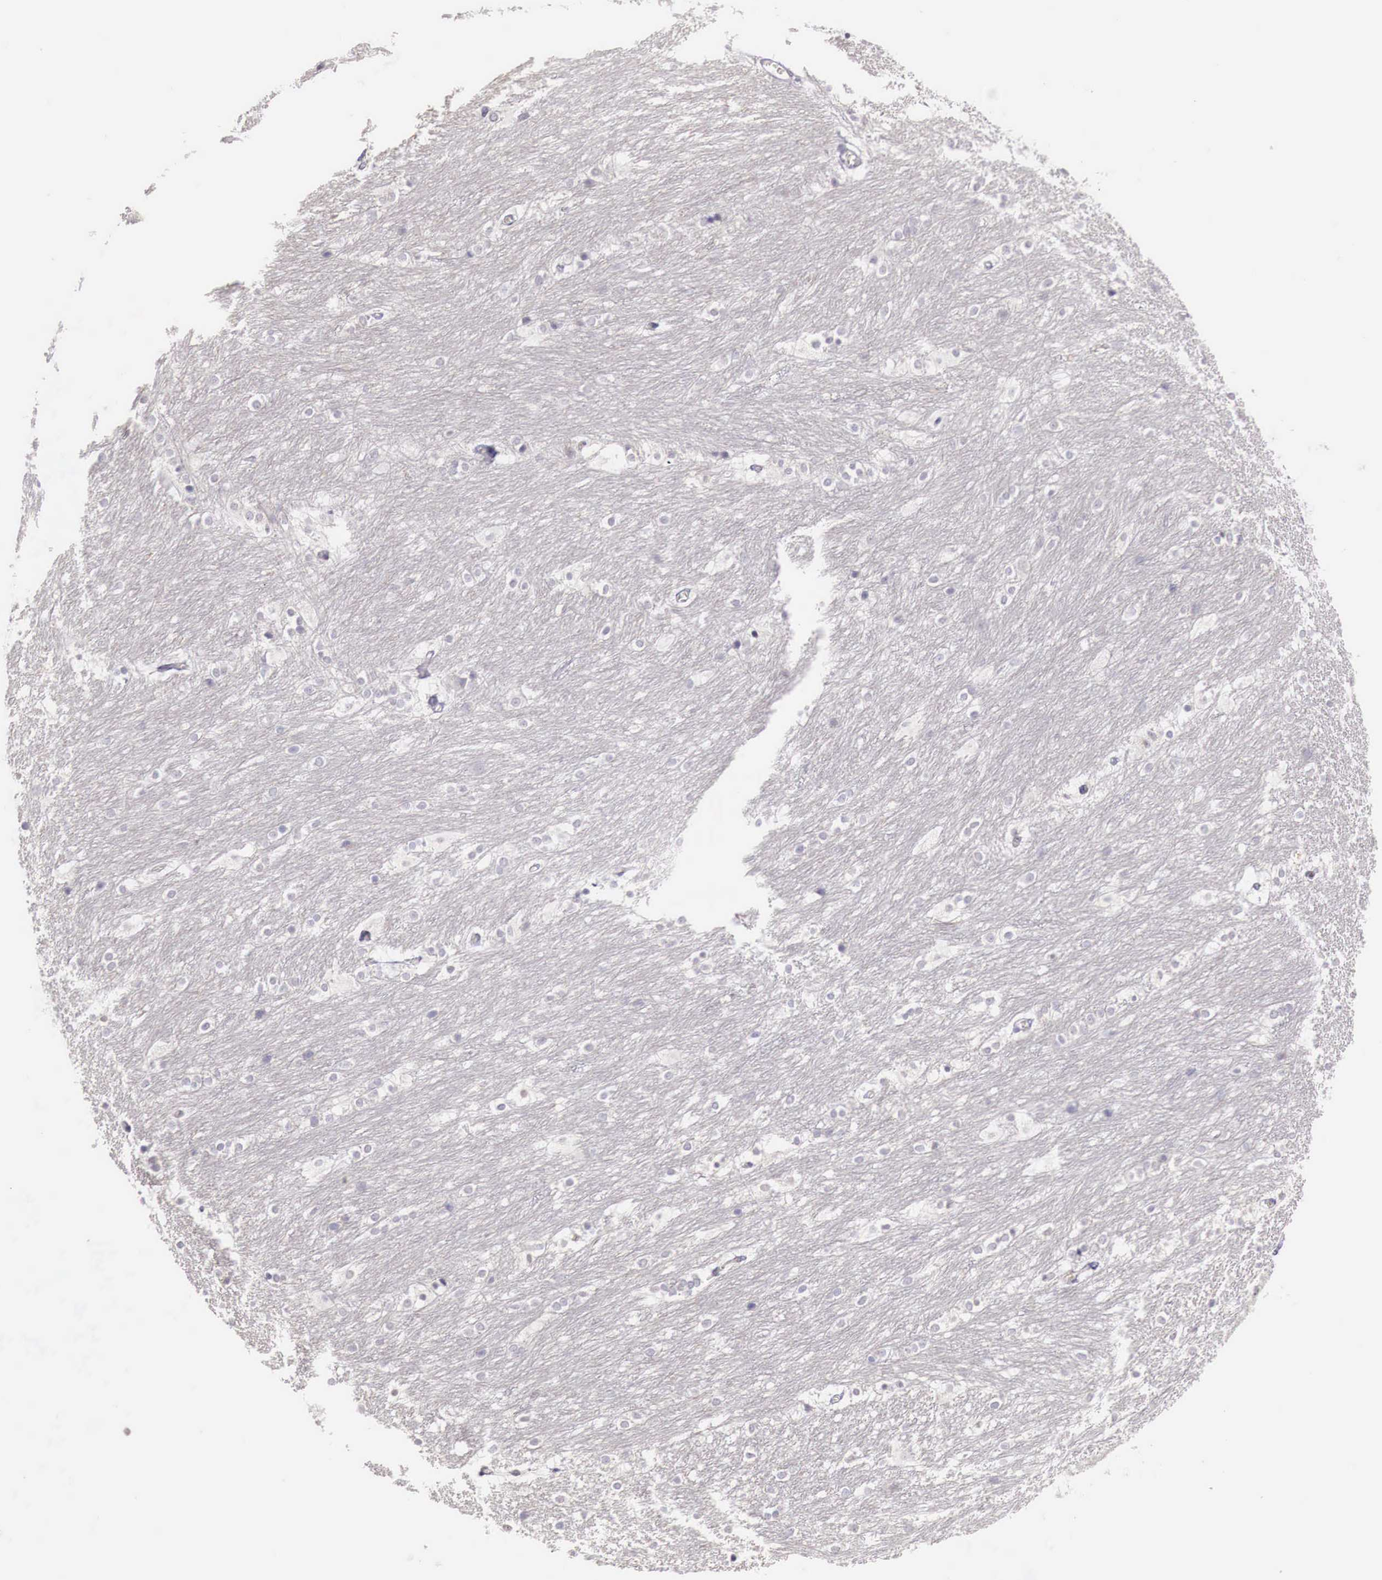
{"staining": {"intensity": "negative", "quantity": "none", "location": "none"}, "tissue": "caudate", "cell_type": "Glial cells", "image_type": "normal", "snomed": [{"axis": "morphology", "description": "Normal tissue, NOS"}, {"axis": "topography", "description": "Lateral ventricle wall"}], "caption": "DAB (3,3'-diaminobenzidine) immunohistochemical staining of normal human caudate displays no significant positivity in glial cells.", "gene": "XPNPEP2", "patient": {"sex": "female", "age": 19}}